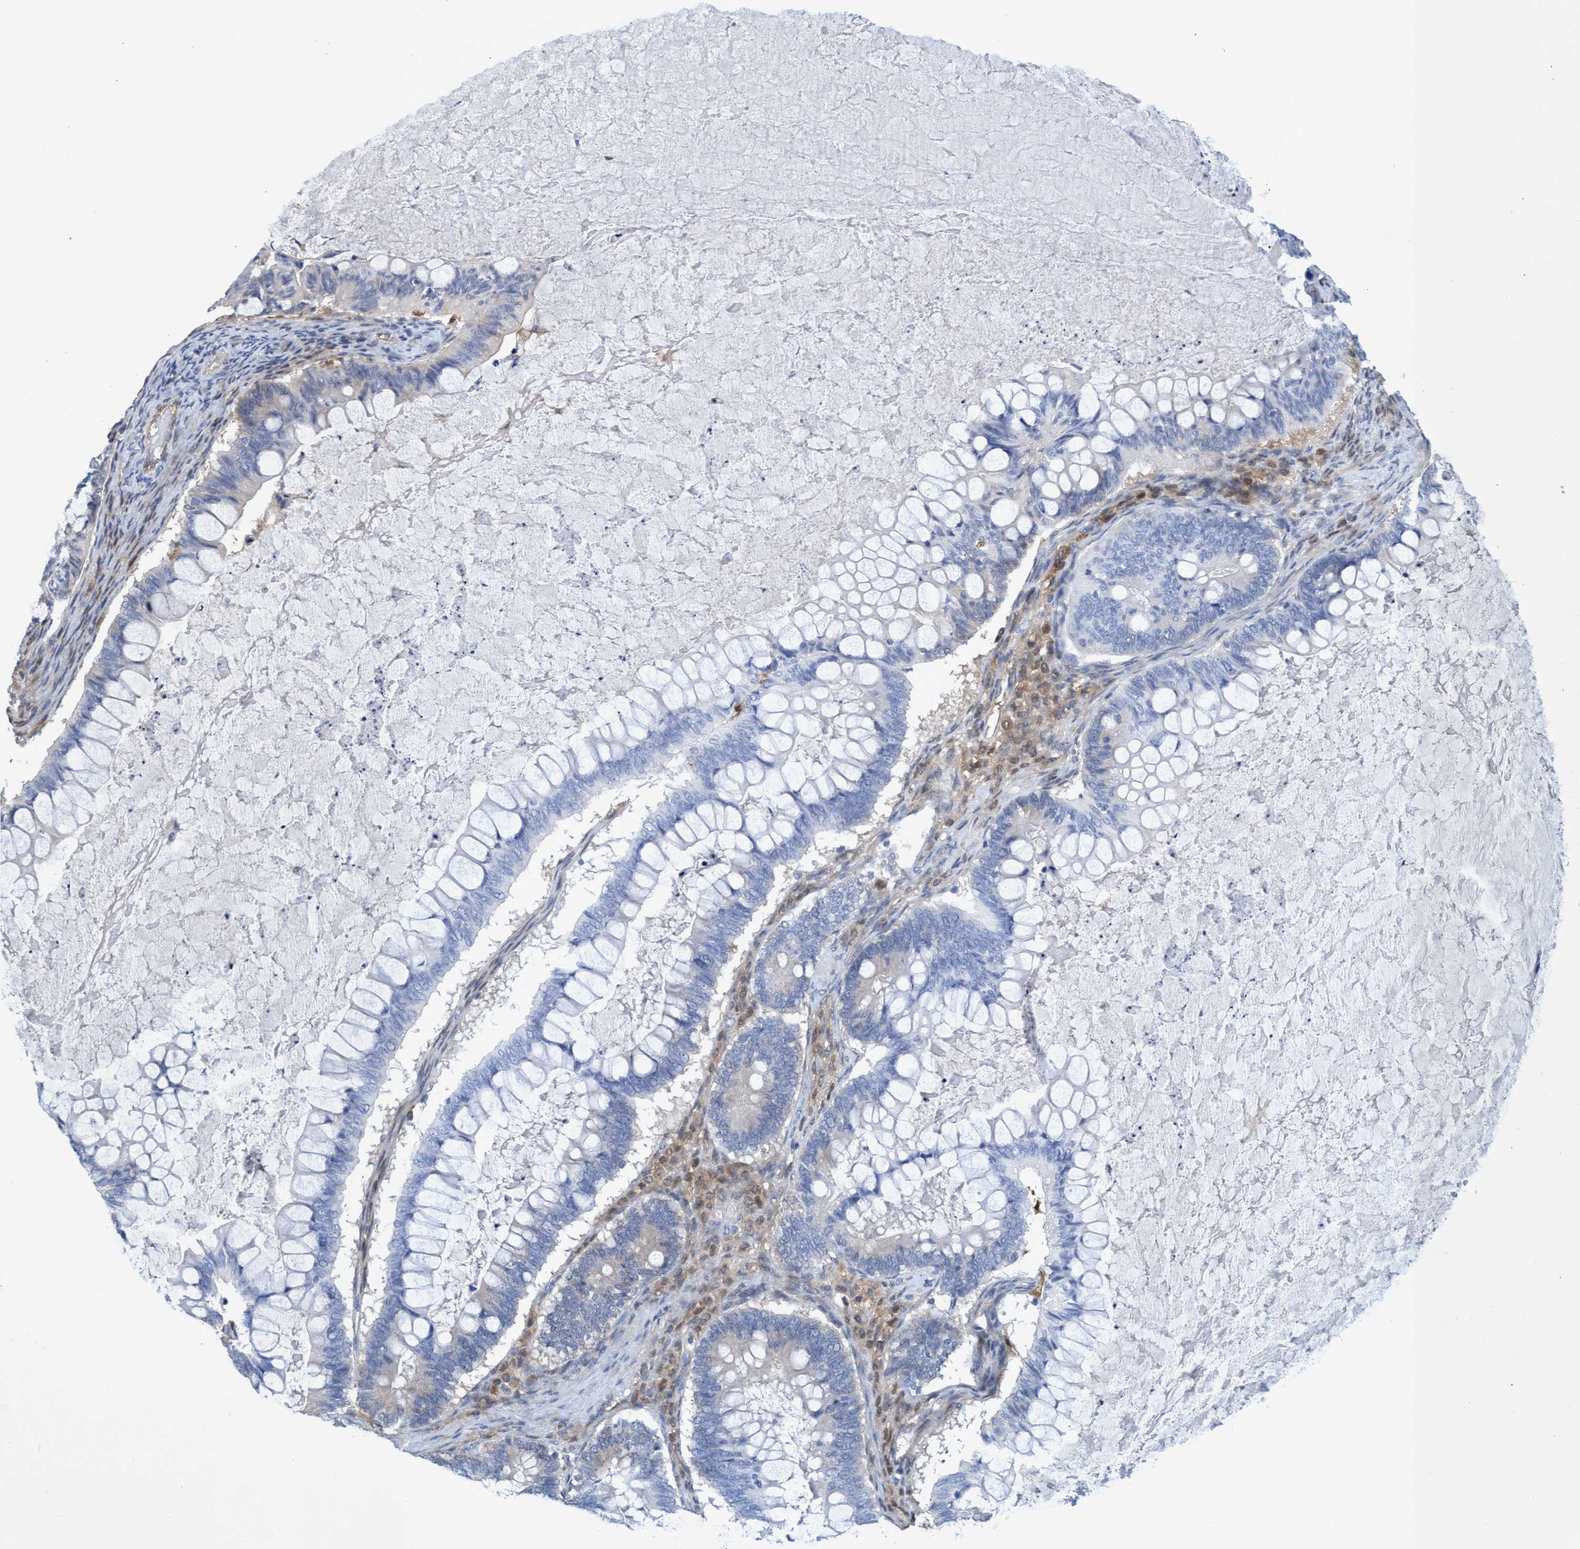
{"staining": {"intensity": "negative", "quantity": "none", "location": "none"}, "tissue": "ovarian cancer", "cell_type": "Tumor cells", "image_type": "cancer", "snomed": [{"axis": "morphology", "description": "Cystadenocarcinoma, mucinous, NOS"}, {"axis": "topography", "description": "Ovary"}], "caption": "IHC micrograph of neoplastic tissue: human ovarian cancer (mucinous cystadenocarcinoma) stained with DAB (3,3'-diaminobenzidine) shows no significant protein positivity in tumor cells. (Brightfield microscopy of DAB (3,3'-diaminobenzidine) immunohistochemistry at high magnification).", "gene": "PNPO", "patient": {"sex": "female", "age": 61}}